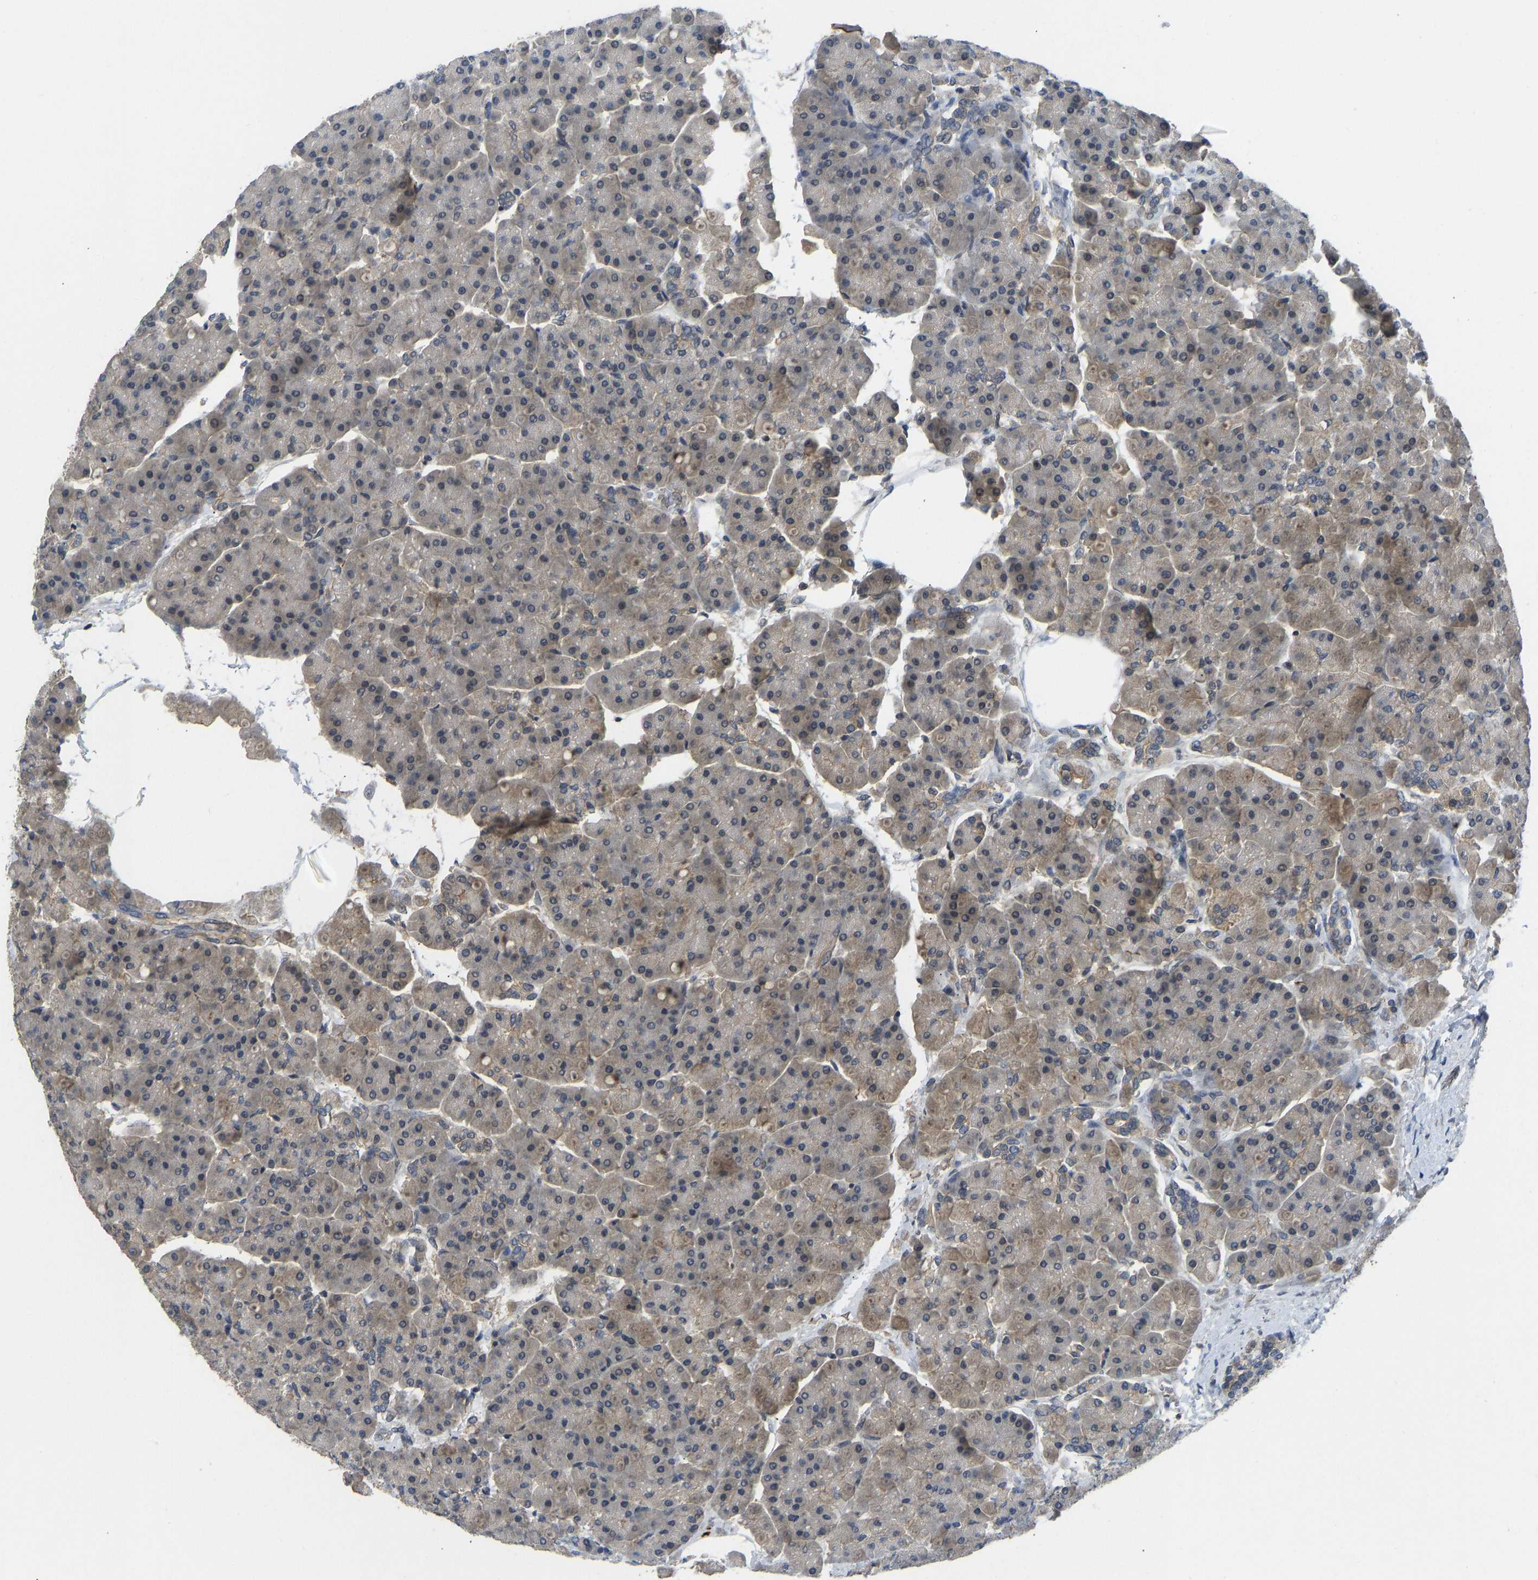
{"staining": {"intensity": "weak", "quantity": "25%-75%", "location": "cytoplasmic/membranous"}, "tissue": "pancreas", "cell_type": "Exocrine glandular cells", "image_type": "normal", "snomed": [{"axis": "morphology", "description": "Normal tissue, NOS"}, {"axis": "topography", "description": "Pancreas"}], "caption": "This is a histology image of immunohistochemistry (IHC) staining of normal pancreas, which shows weak staining in the cytoplasmic/membranous of exocrine glandular cells.", "gene": "NDRG3", "patient": {"sex": "female", "age": 70}}